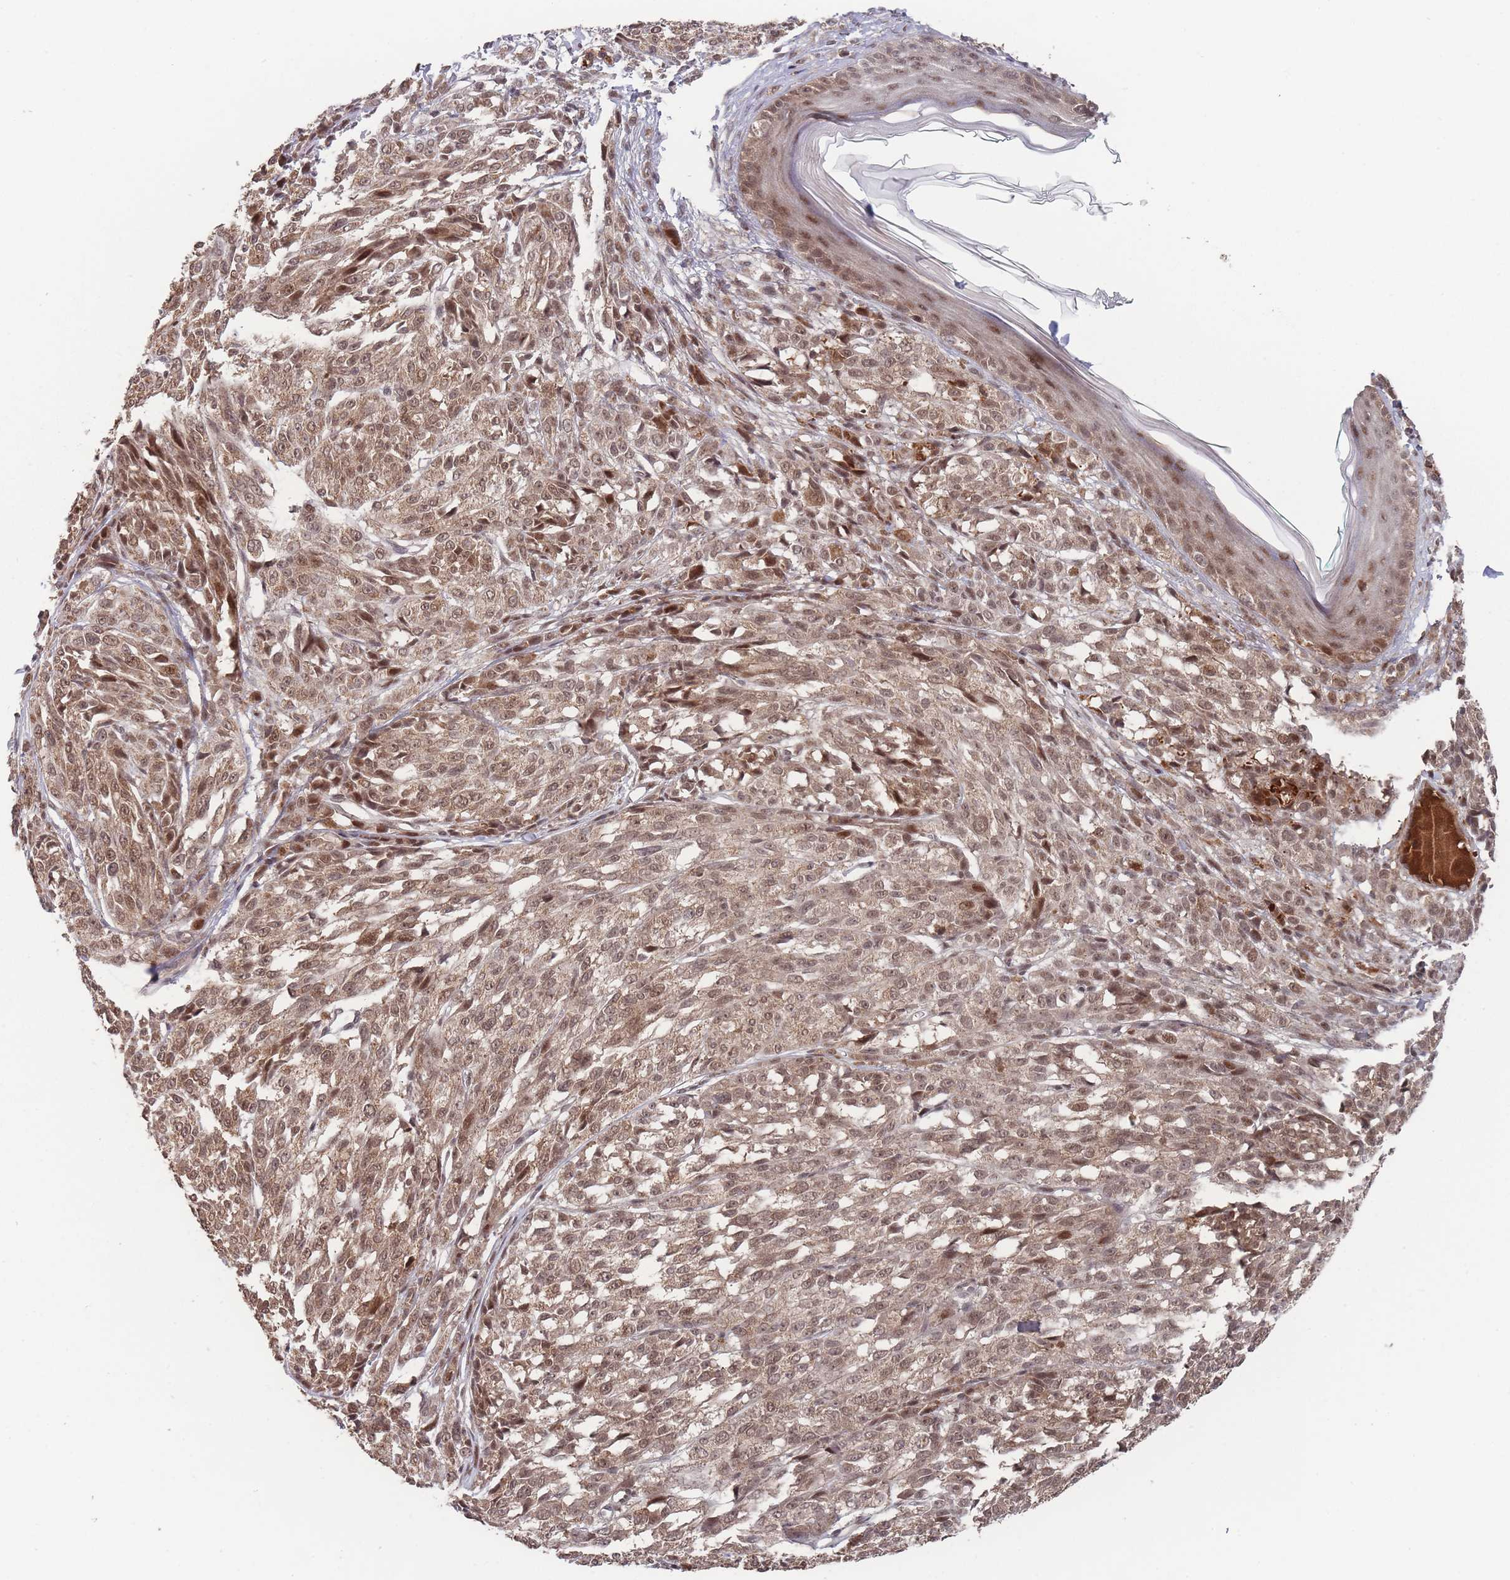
{"staining": {"intensity": "moderate", "quantity": ">75%", "location": "cytoplasmic/membranous,nuclear"}, "tissue": "melanoma", "cell_type": "Tumor cells", "image_type": "cancer", "snomed": [{"axis": "morphology", "description": "Malignant melanoma, NOS"}, {"axis": "topography", "description": "Skin"}], "caption": "Human malignant melanoma stained with a protein marker reveals moderate staining in tumor cells.", "gene": "SF3B1", "patient": {"sex": "female", "age": 52}}